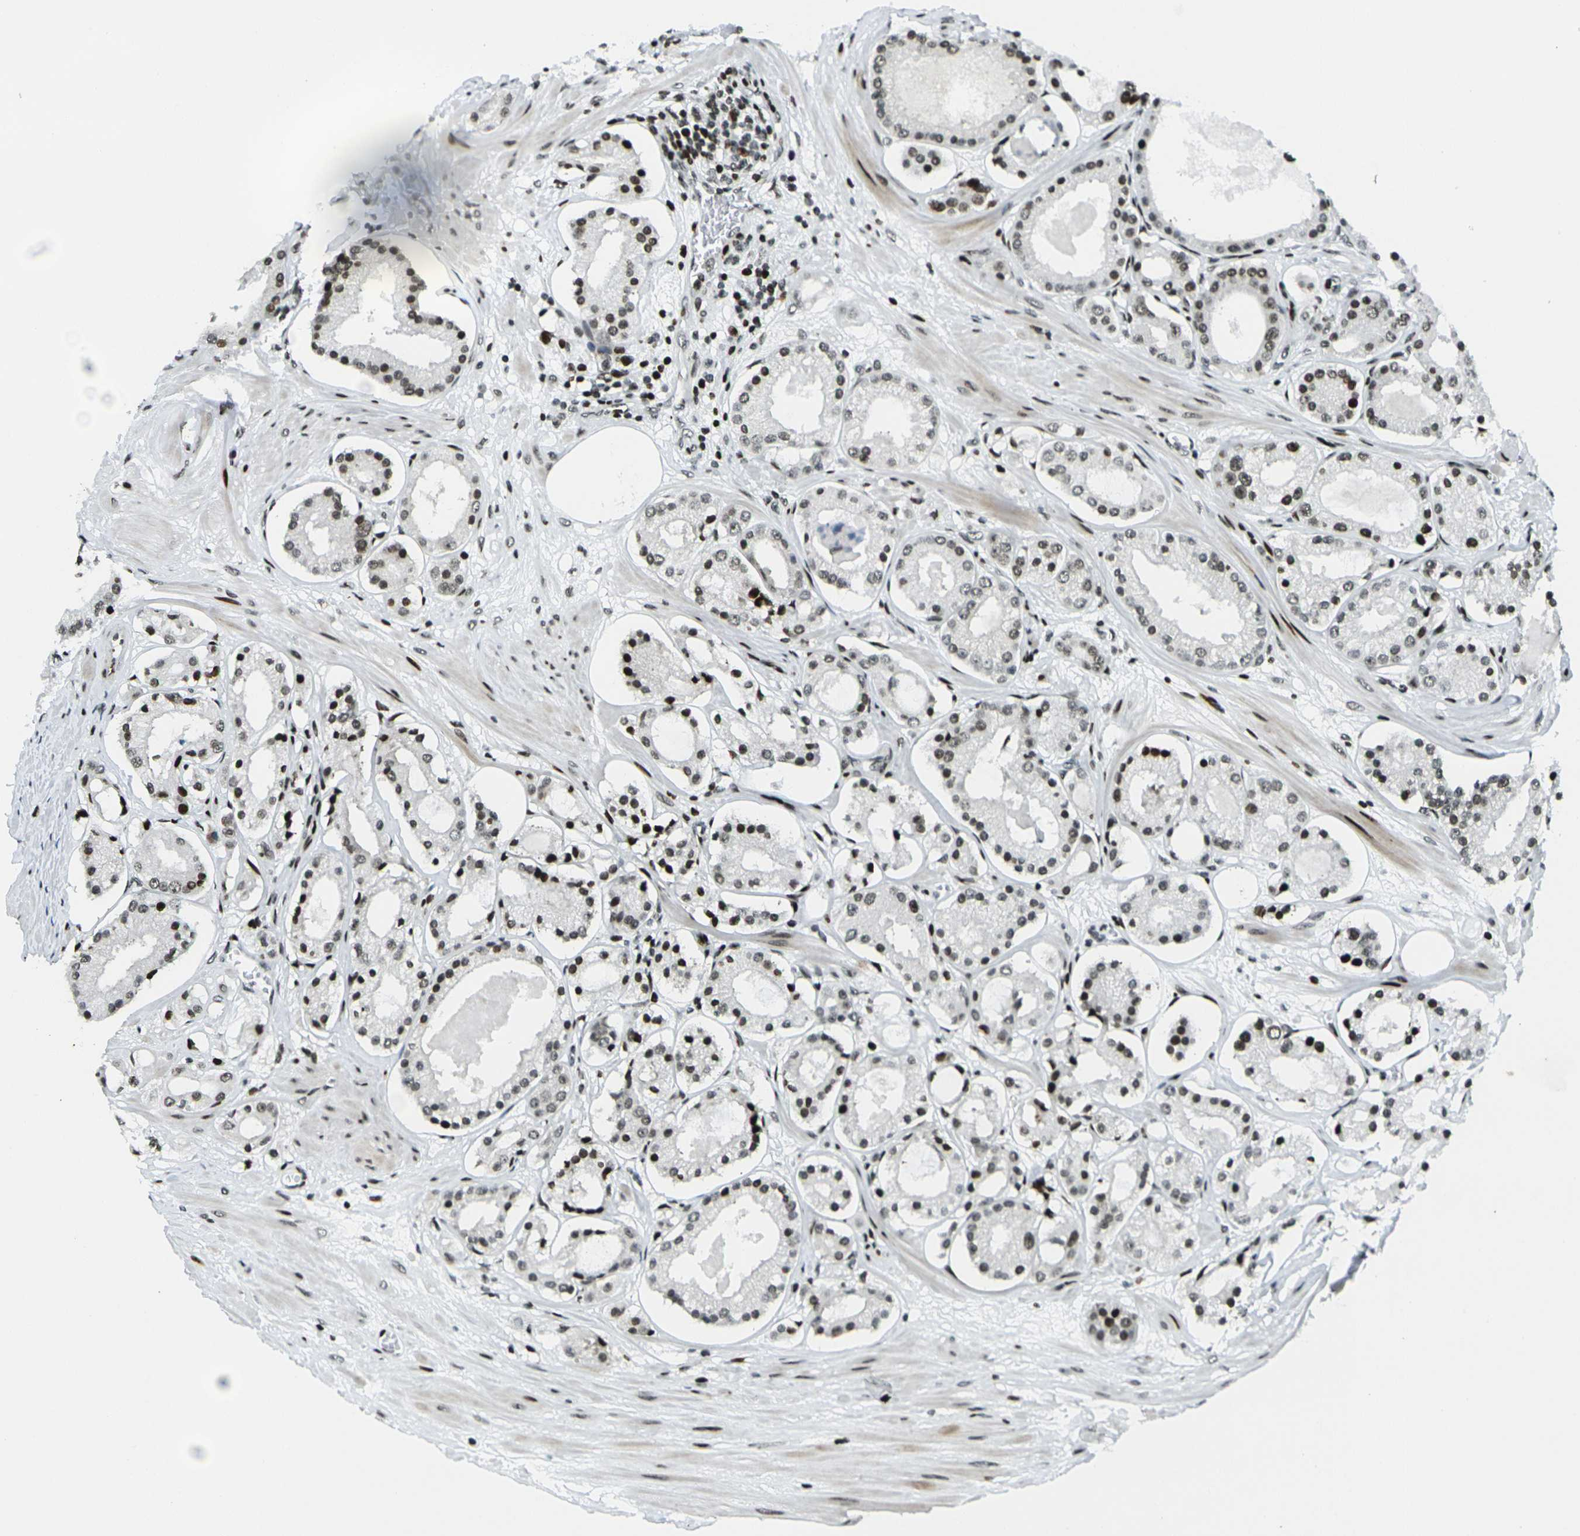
{"staining": {"intensity": "moderate", "quantity": ">75%", "location": "nuclear"}, "tissue": "prostate cancer", "cell_type": "Tumor cells", "image_type": "cancer", "snomed": [{"axis": "morphology", "description": "Adenocarcinoma, High grade"}, {"axis": "topography", "description": "Prostate"}], "caption": "Immunohistochemical staining of human high-grade adenocarcinoma (prostate) demonstrates medium levels of moderate nuclear protein positivity in about >75% of tumor cells.", "gene": "H3-3A", "patient": {"sex": "male", "age": 66}}